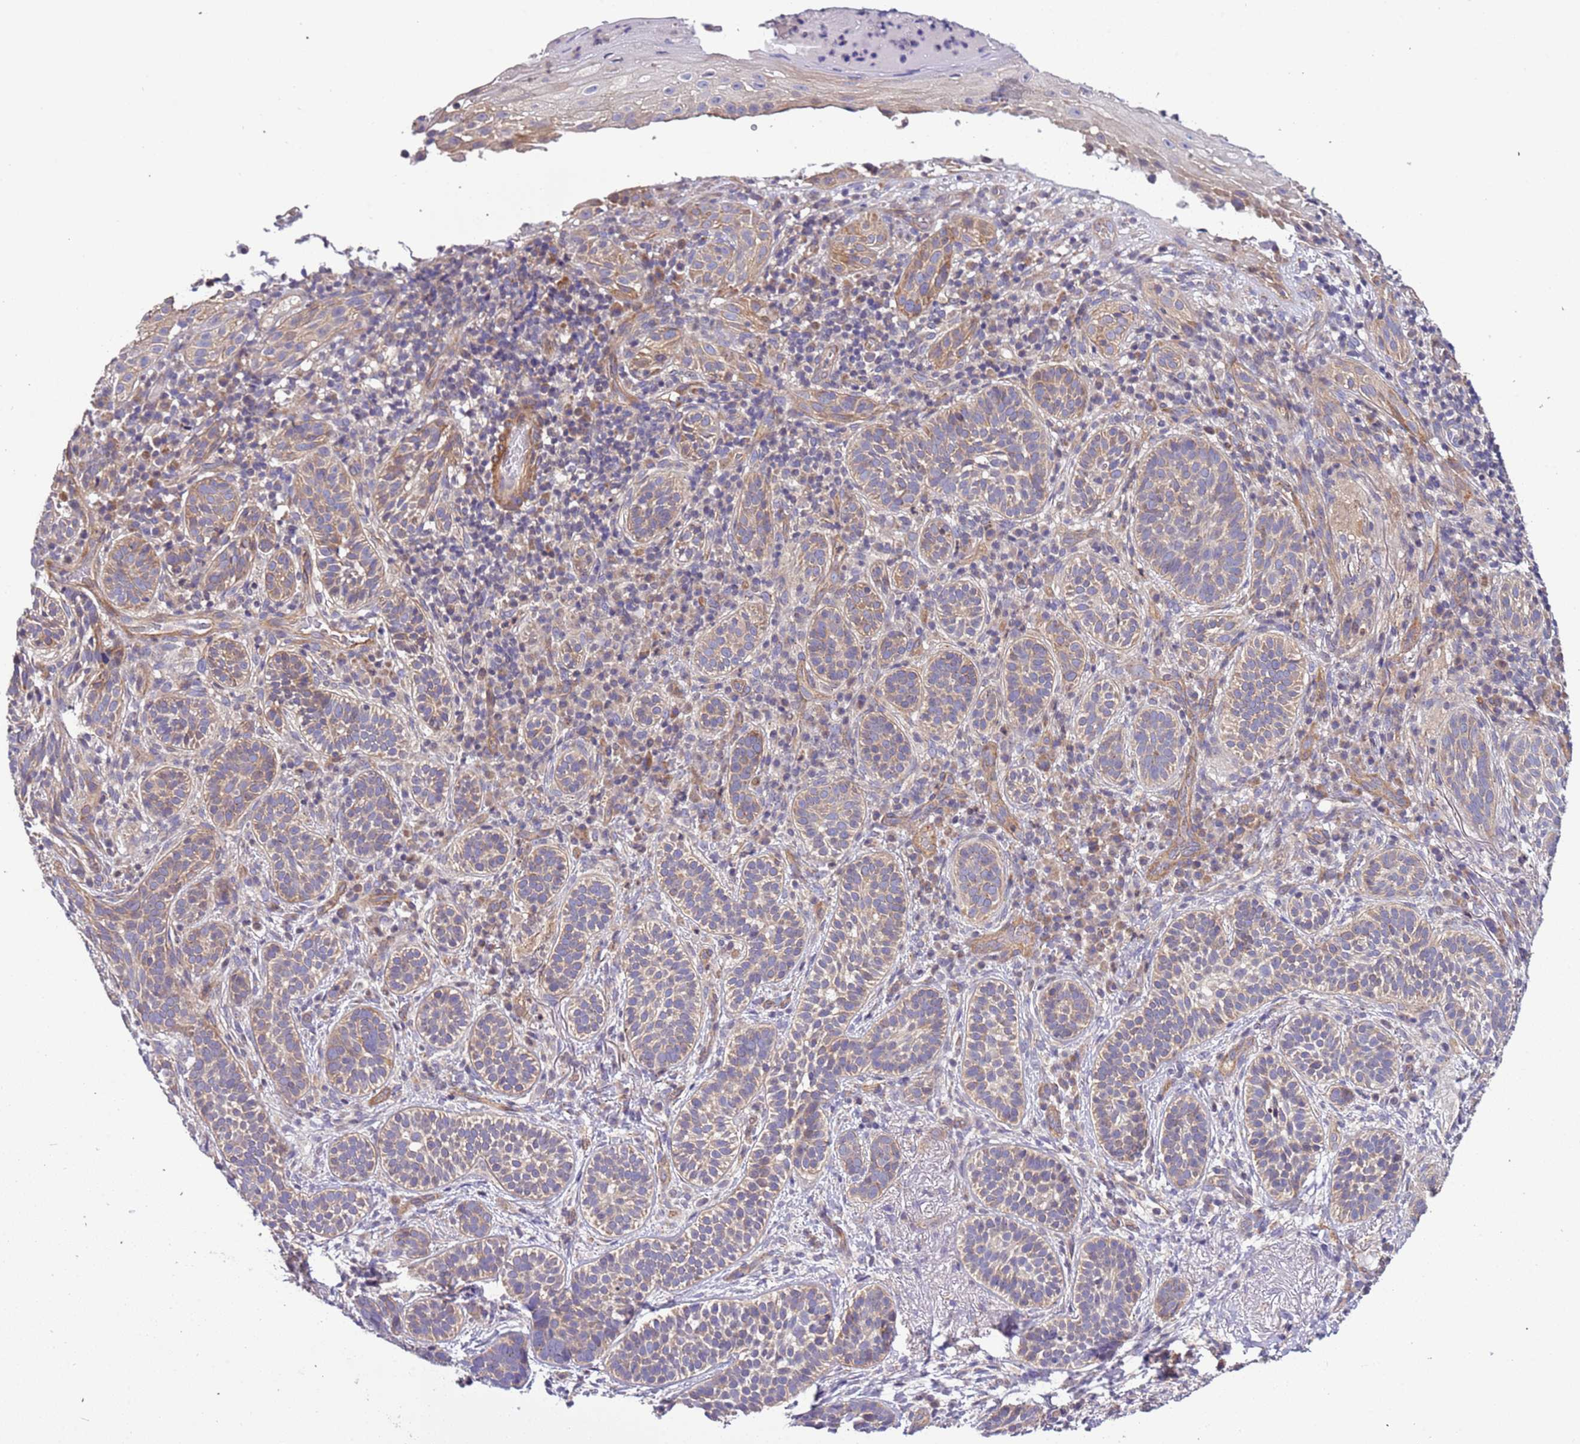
{"staining": {"intensity": "weak", "quantity": "25%-75%", "location": "cytoplasmic/membranous"}, "tissue": "skin cancer", "cell_type": "Tumor cells", "image_type": "cancer", "snomed": [{"axis": "morphology", "description": "Basal cell carcinoma"}, {"axis": "topography", "description": "Skin"}], "caption": "Skin cancer stained with a protein marker demonstrates weak staining in tumor cells.", "gene": "LAMB4", "patient": {"sex": "male", "age": 71}}